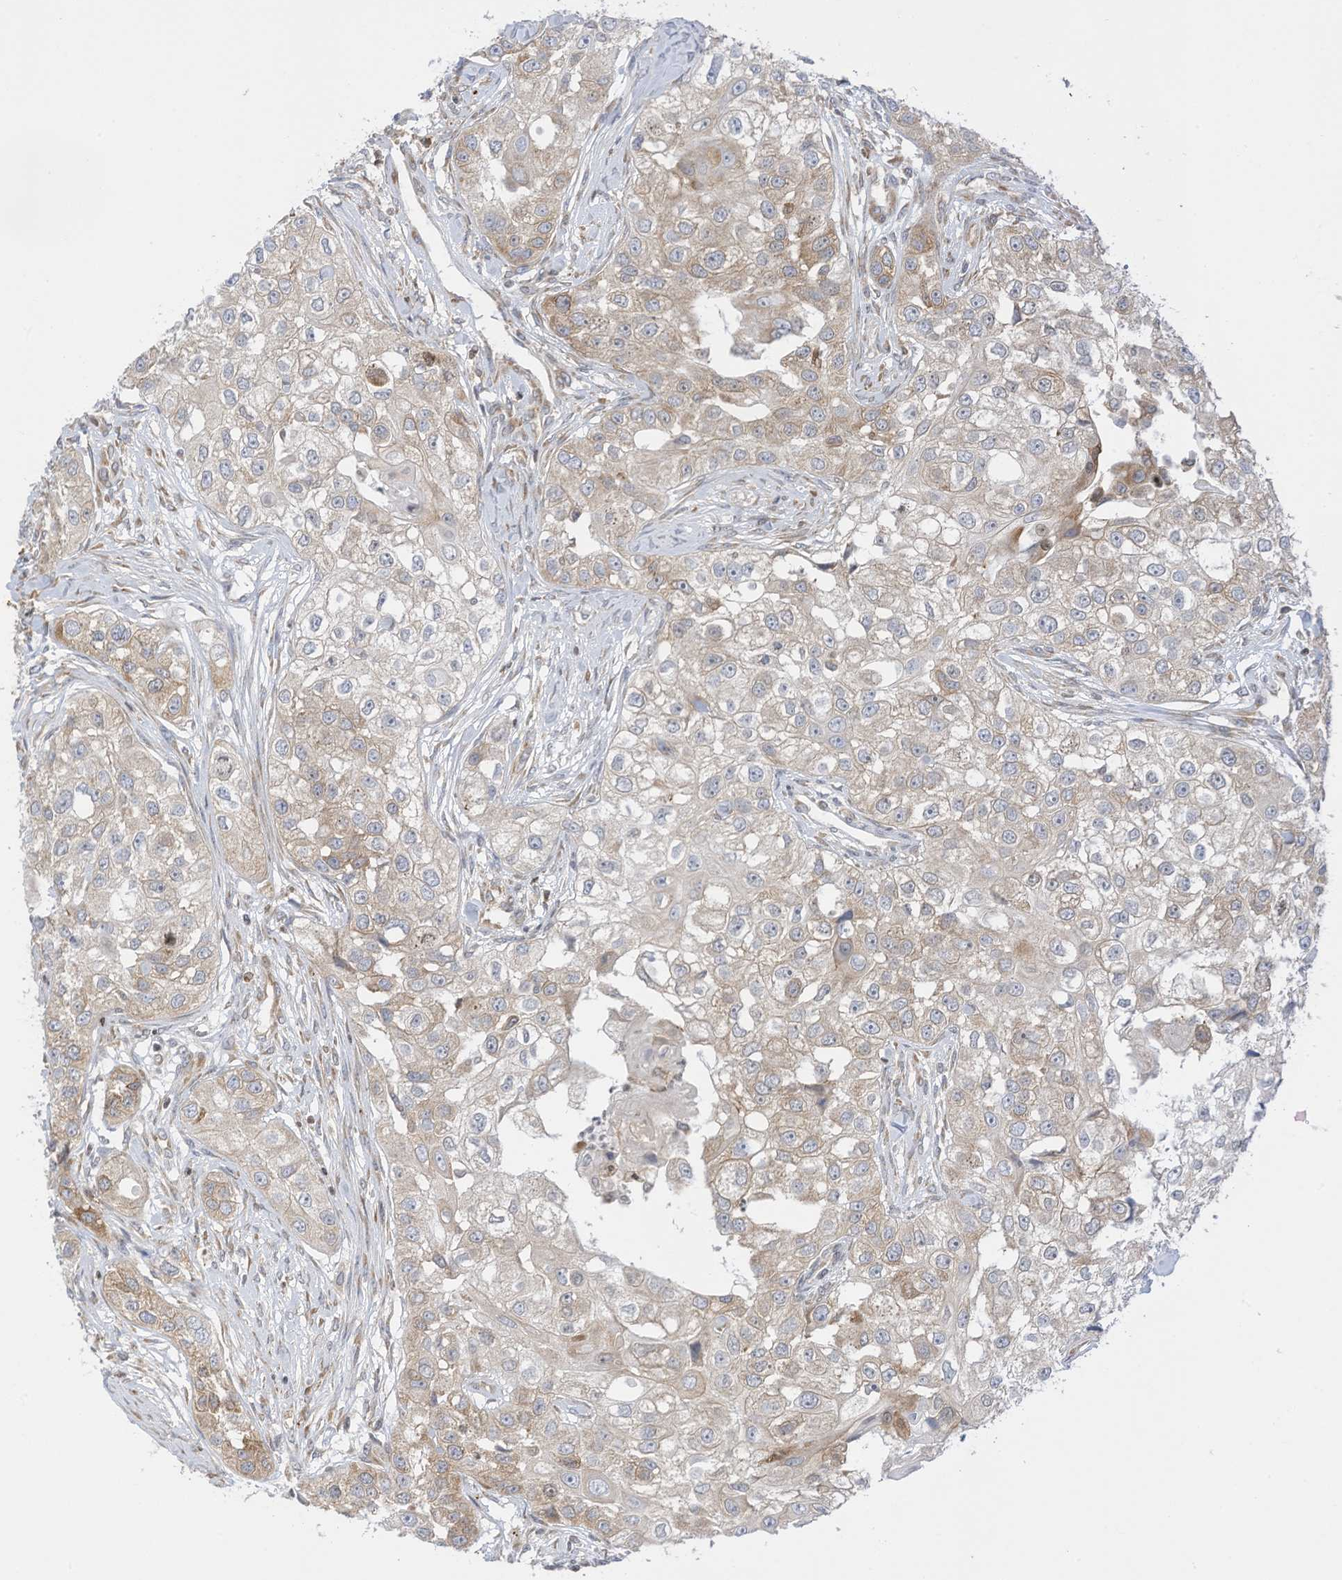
{"staining": {"intensity": "weak", "quantity": "25%-75%", "location": "cytoplasmic/membranous"}, "tissue": "head and neck cancer", "cell_type": "Tumor cells", "image_type": "cancer", "snomed": [{"axis": "morphology", "description": "Normal tissue, NOS"}, {"axis": "morphology", "description": "Squamous cell carcinoma, NOS"}, {"axis": "topography", "description": "Skeletal muscle"}, {"axis": "topography", "description": "Head-Neck"}], "caption": "Head and neck cancer stained with a brown dye exhibits weak cytoplasmic/membranous positive staining in about 25%-75% of tumor cells.", "gene": "EDF1", "patient": {"sex": "male", "age": 51}}